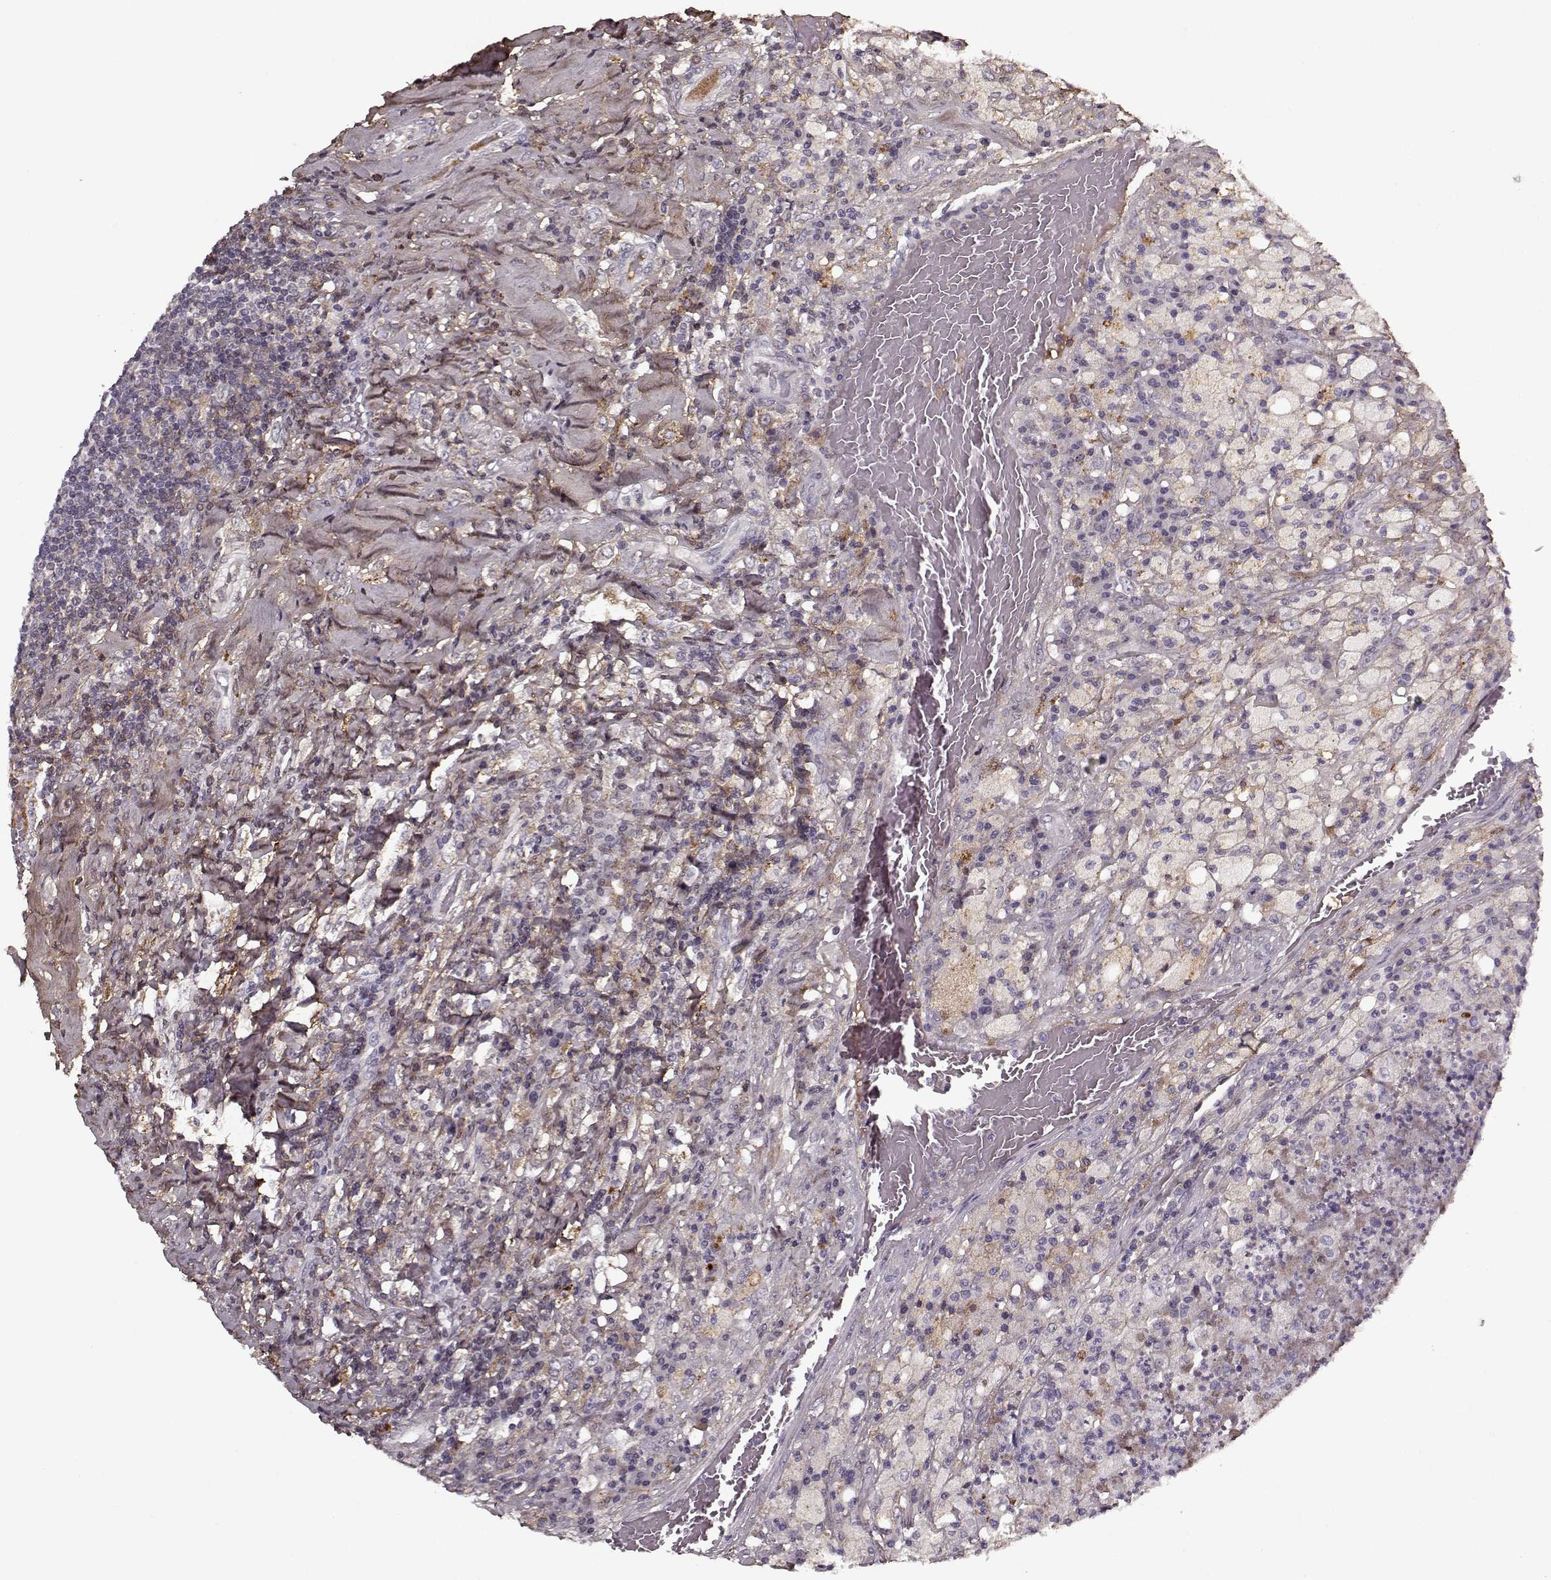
{"staining": {"intensity": "negative", "quantity": "none", "location": "none"}, "tissue": "testis cancer", "cell_type": "Tumor cells", "image_type": "cancer", "snomed": [{"axis": "morphology", "description": "Necrosis, NOS"}, {"axis": "morphology", "description": "Carcinoma, Embryonal, NOS"}, {"axis": "topography", "description": "Testis"}], "caption": "Tumor cells show no significant staining in testis embryonal carcinoma.", "gene": "LUM", "patient": {"sex": "male", "age": 19}}